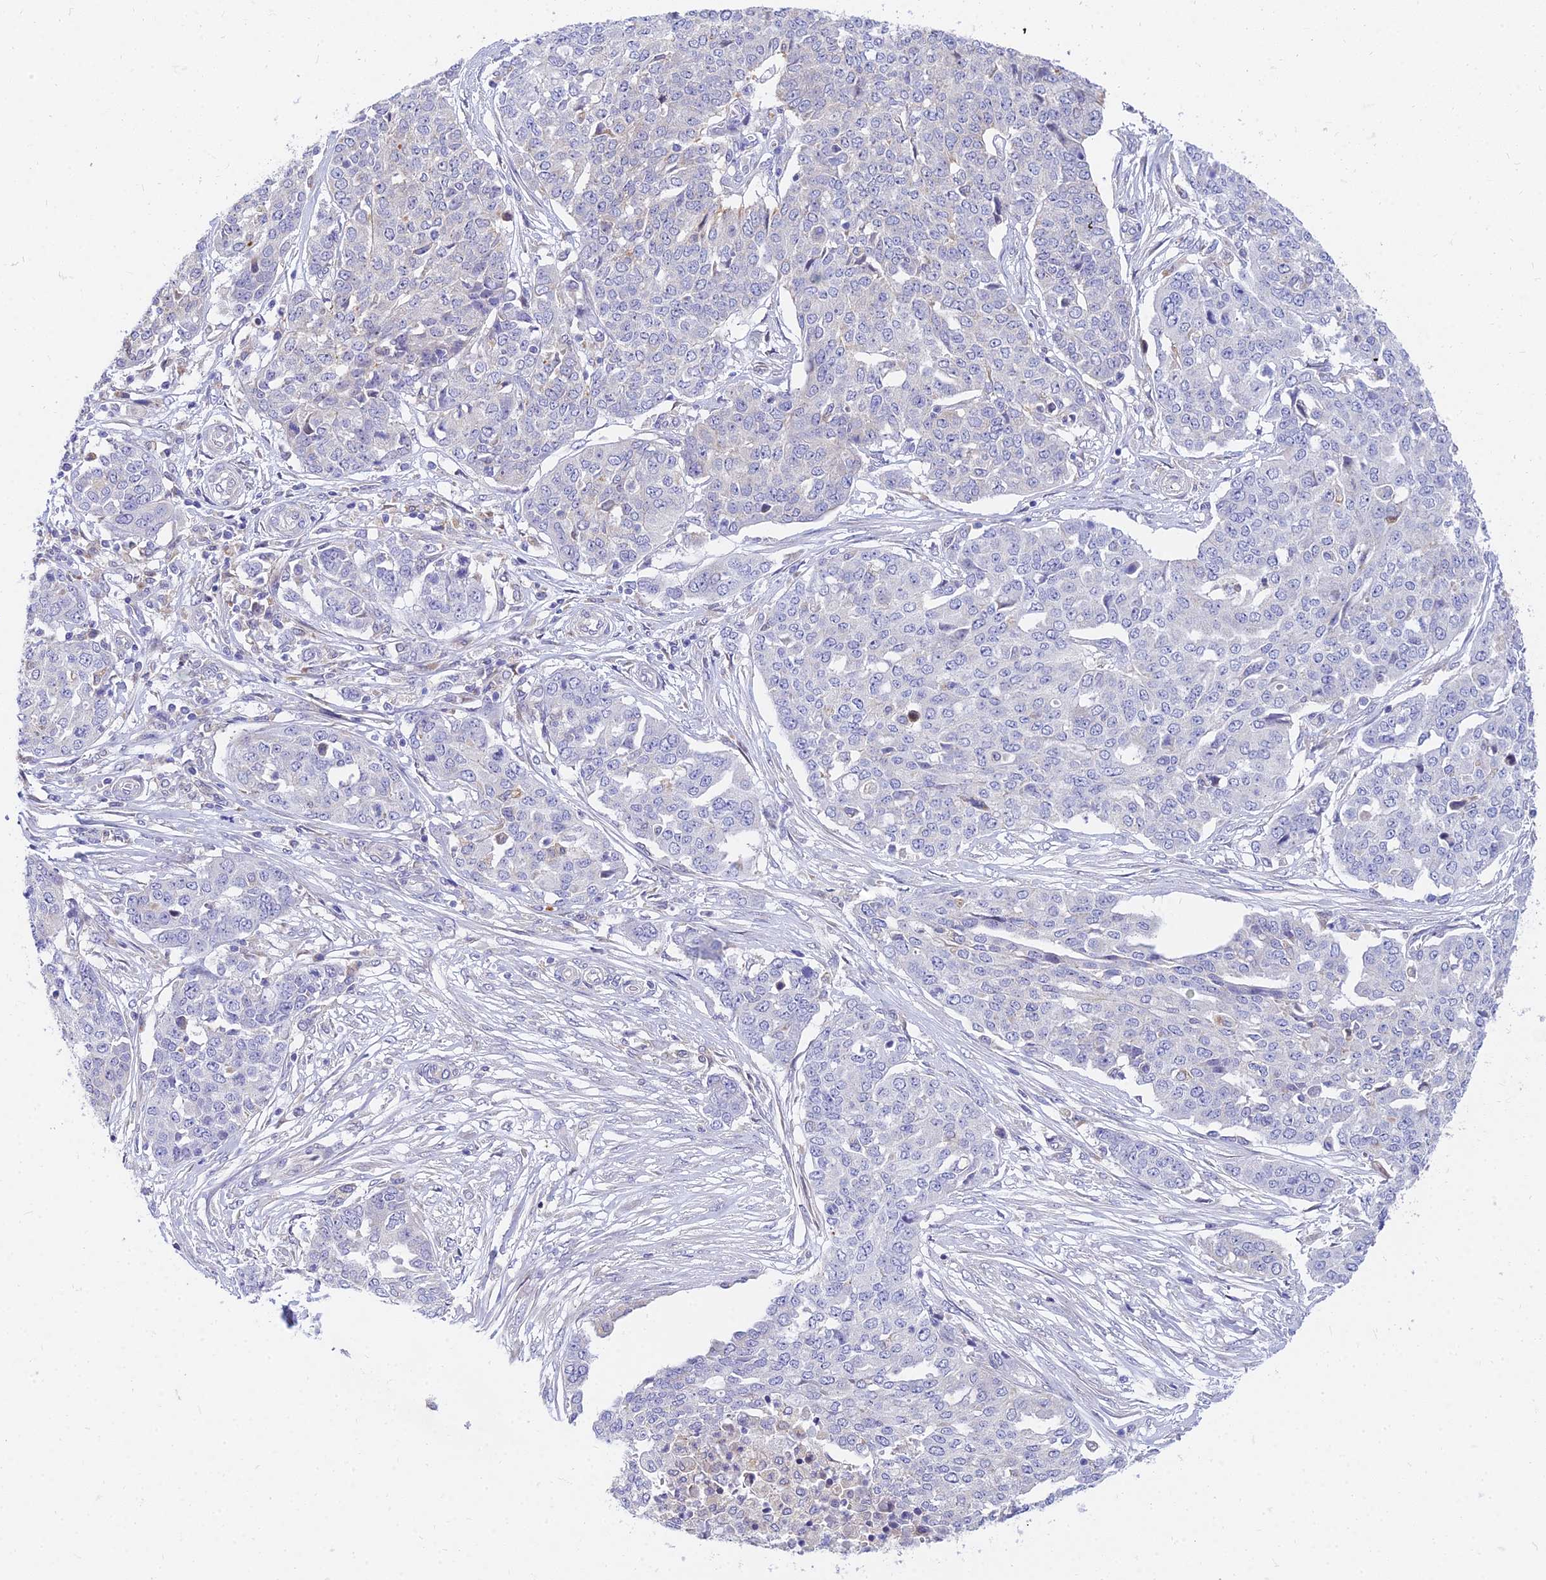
{"staining": {"intensity": "negative", "quantity": "none", "location": "none"}, "tissue": "ovarian cancer", "cell_type": "Tumor cells", "image_type": "cancer", "snomed": [{"axis": "morphology", "description": "Cystadenocarcinoma, serous, NOS"}, {"axis": "topography", "description": "Soft tissue"}, {"axis": "topography", "description": "Ovary"}], "caption": "This is an IHC image of human ovarian cancer. There is no staining in tumor cells.", "gene": "ARL8B", "patient": {"sex": "female", "age": 57}}